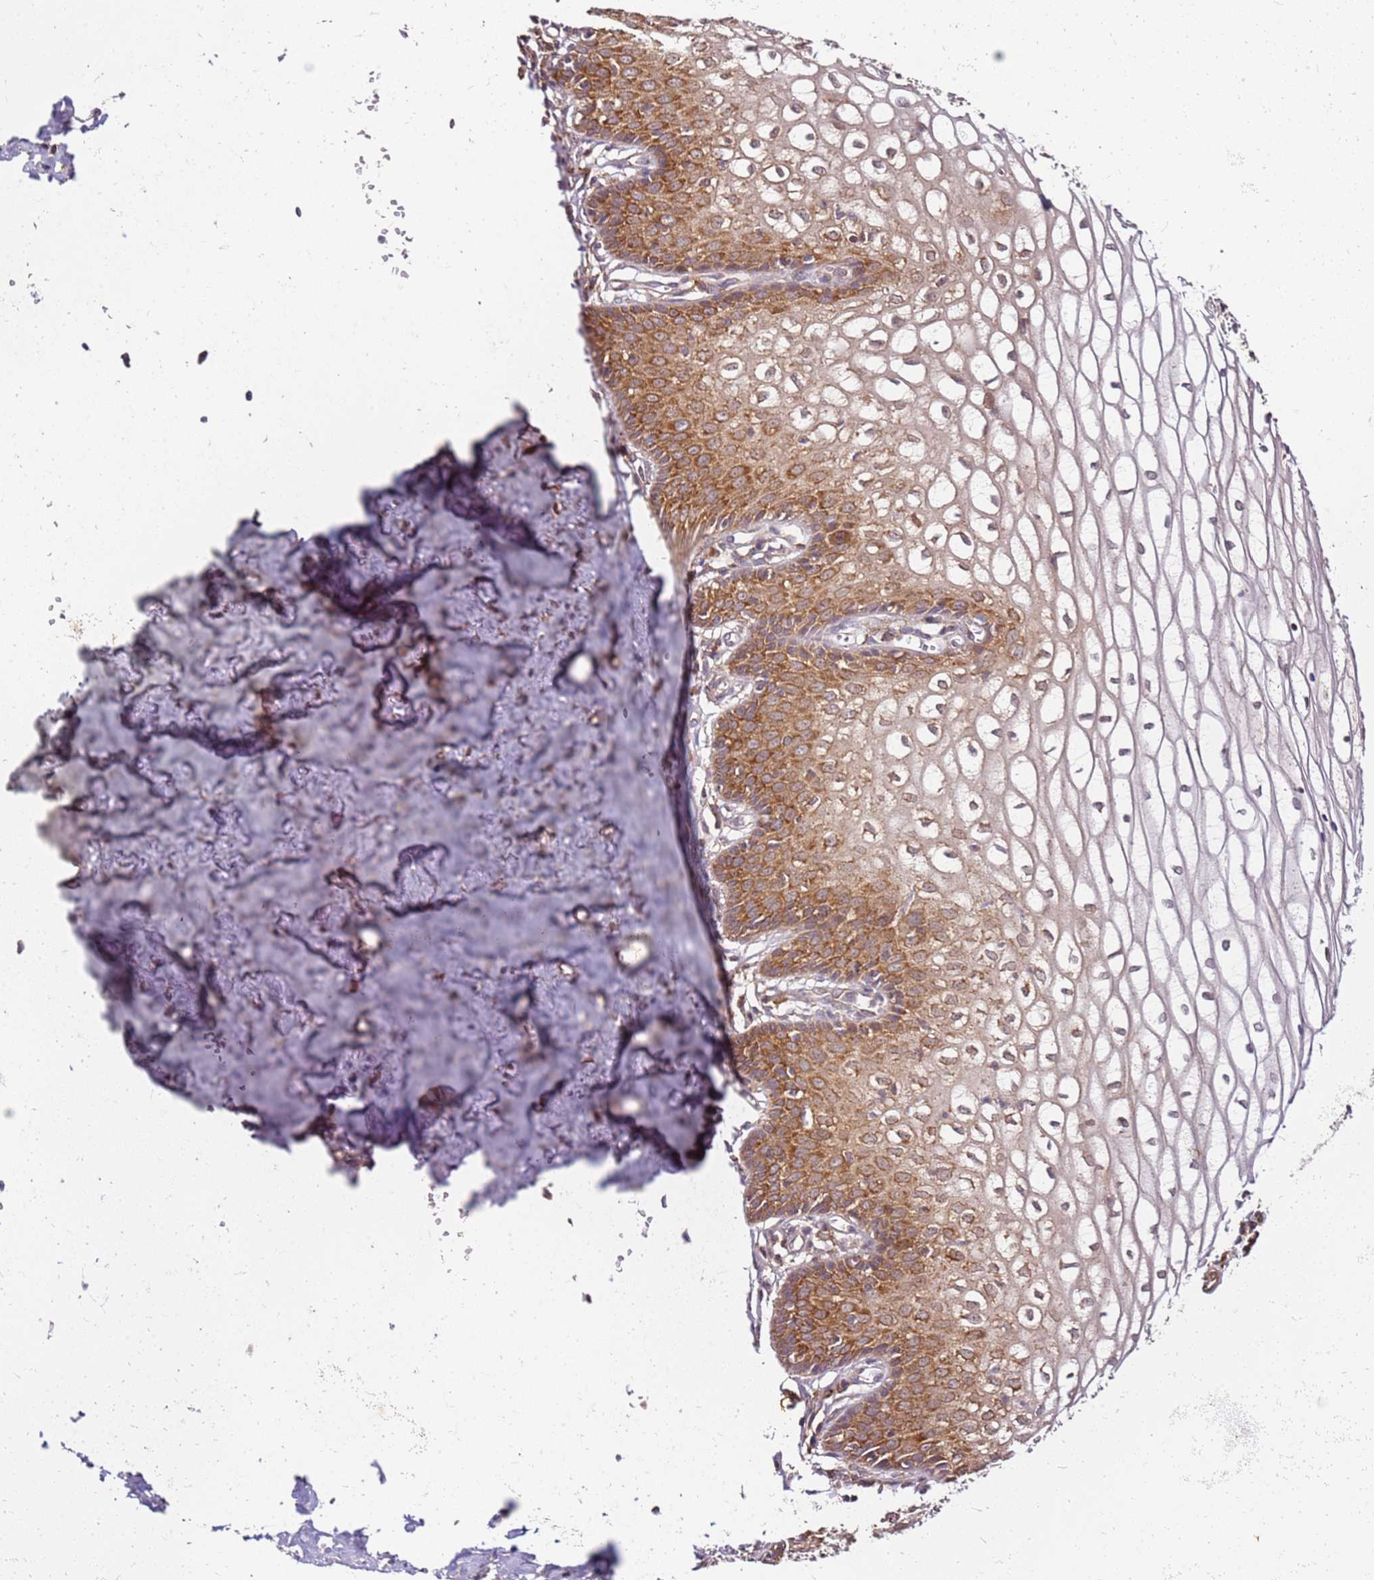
{"staining": {"intensity": "moderate", "quantity": ">75%", "location": "cytoplasmic/membranous"}, "tissue": "cervix", "cell_type": "Glandular cells", "image_type": "normal", "snomed": [{"axis": "morphology", "description": "Normal tissue, NOS"}, {"axis": "morphology", "description": "Adenocarcinoma, NOS"}, {"axis": "topography", "description": "Cervix"}], "caption": "Immunohistochemistry (IHC) (DAB) staining of benign cervix demonstrates moderate cytoplasmic/membranous protein positivity in approximately >75% of glandular cells. (Brightfield microscopy of DAB IHC at high magnification).", "gene": "PIH1D1", "patient": {"sex": "female", "age": 29}}